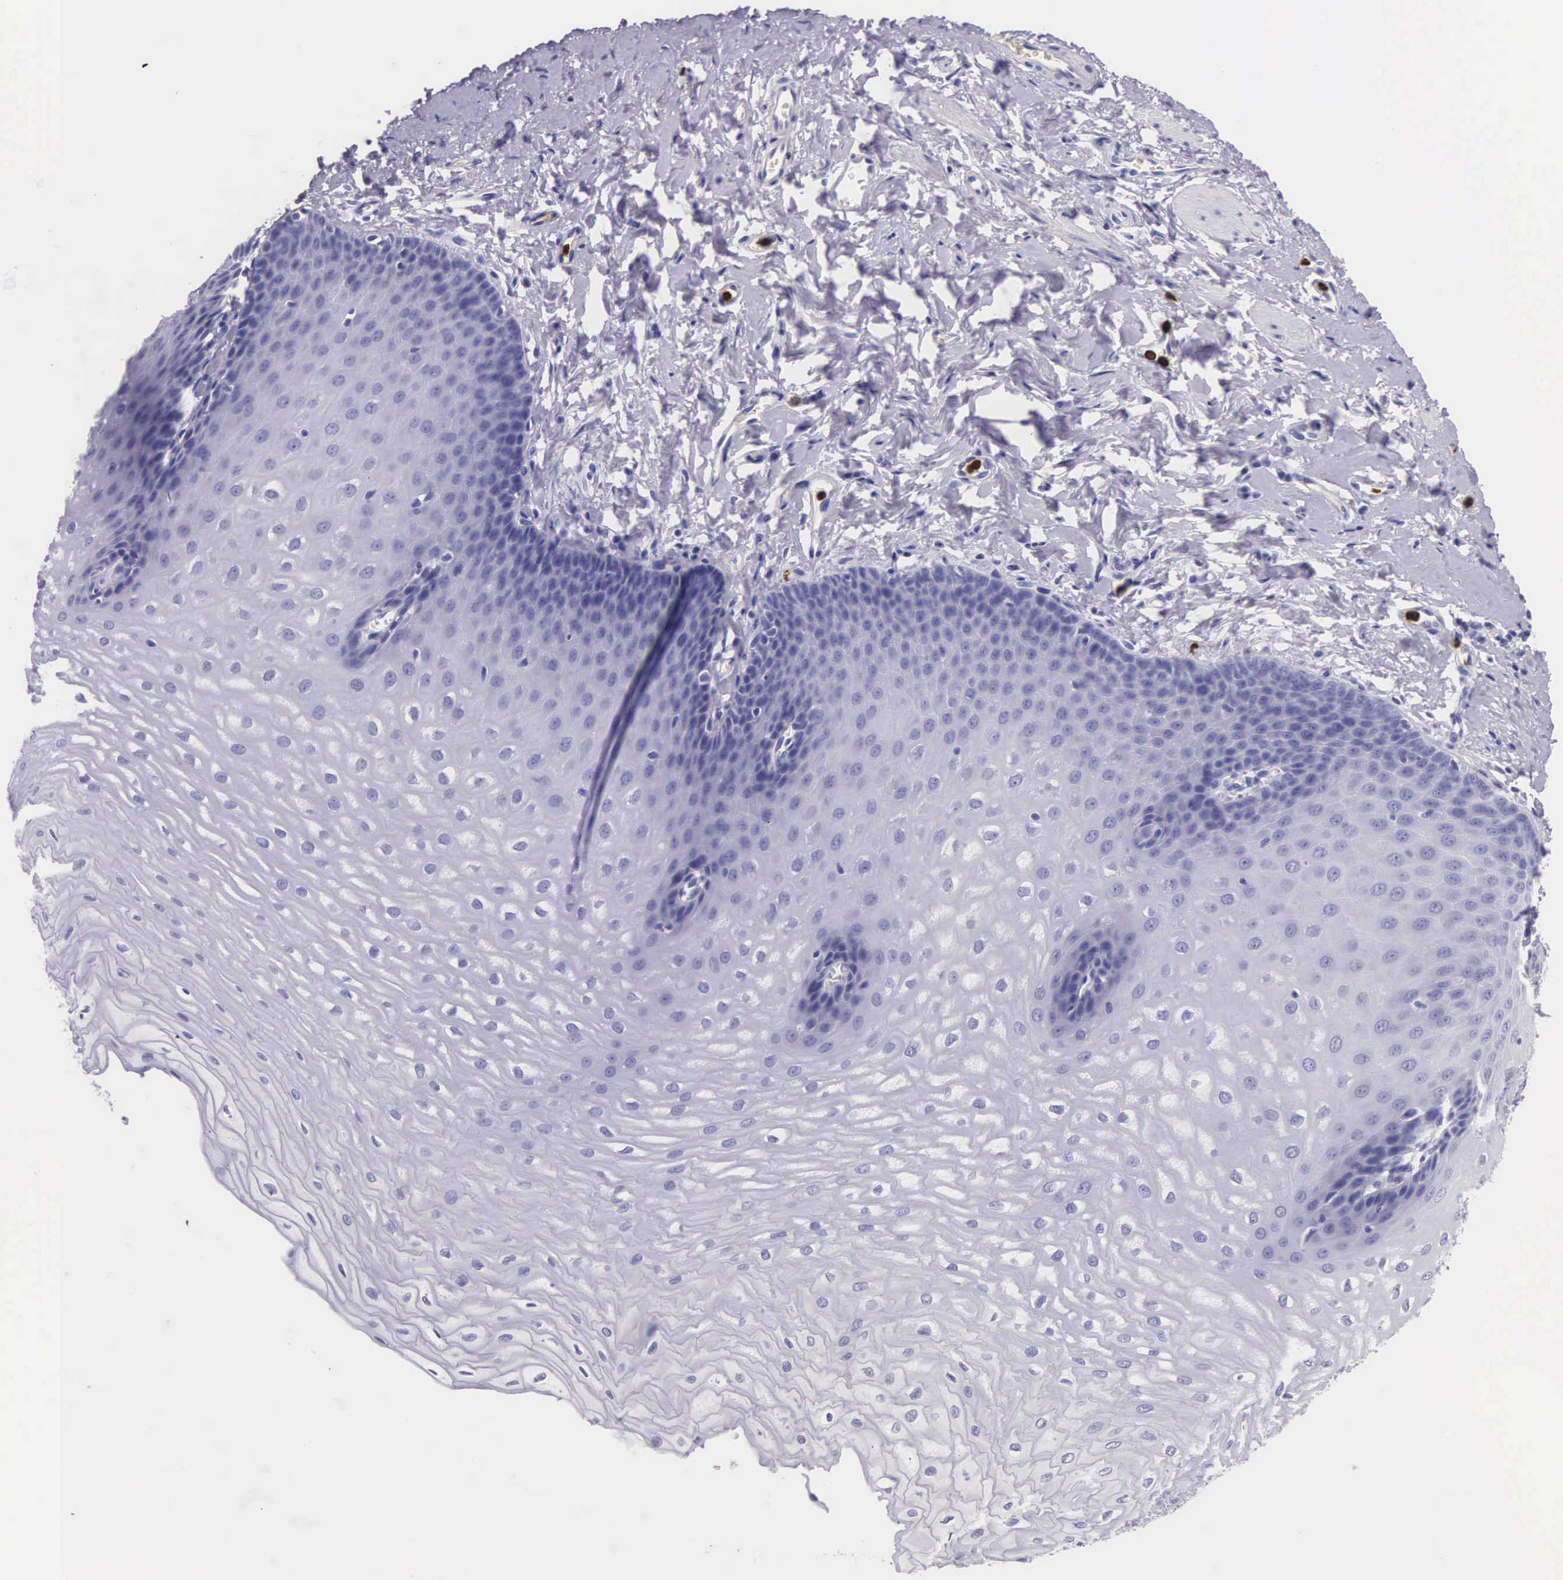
{"staining": {"intensity": "negative", "quantity": "none", "location": "none"}, "tissue": "esophagus", "cell_type": "Squamous epithelial cells", "image_type": "normal", "snomed": [{"axis": "morphology", "description": "Normal tissue, NOS"}, {"axis": "topography", "description": "Esophagus"}], "caption": "This is a image of immunohistochemistry (IHC) staining of normal esophagus, which shows no positivity in squamous epithelial cells. (Brightfield microscopy of DAB (3,3'-diaminobenzidine) immunohistochemistry (IHC) at high magnification).", "gene": "FCN1", "patient": {"sex": "male", "age": 70}}